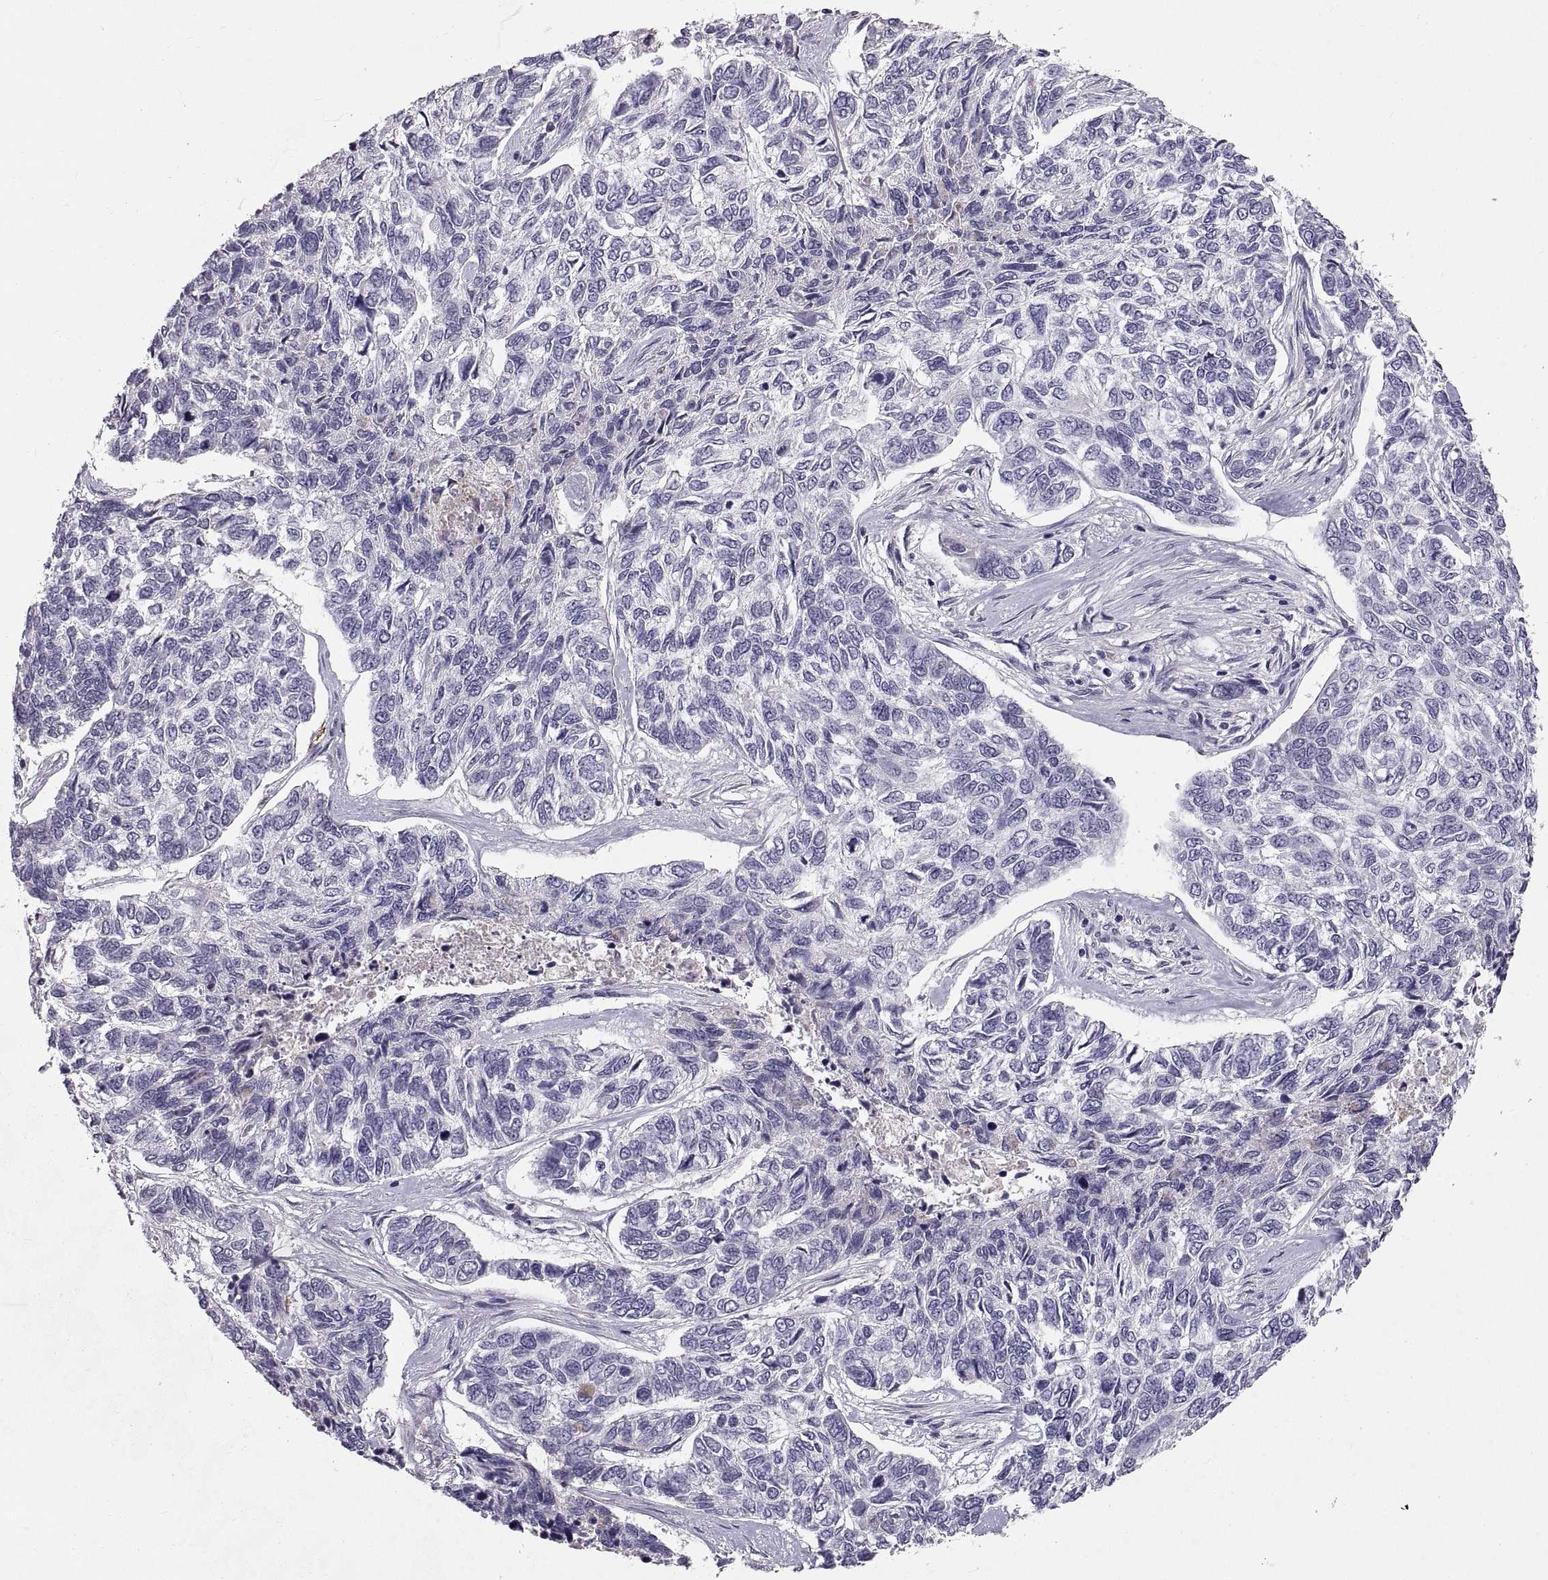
{"staining": {"intensity": "negative", "quantity": "none", "location": "none"}, "tissue": "skin cancer", "cell_type": "Tumor cells", "image_type": "cancer", "snomed": [{"axis": "morphology", "description": "Basal cell carcinoma"}, {"axis": "topography", "description": "Skin"}], "caption": "Immunohistochemistry of skin cancer (basal cell carcinoma) displays no expression in tumor cells.", "gene": "ADAM32", "patient": {"sex": "female", "age": 65}}